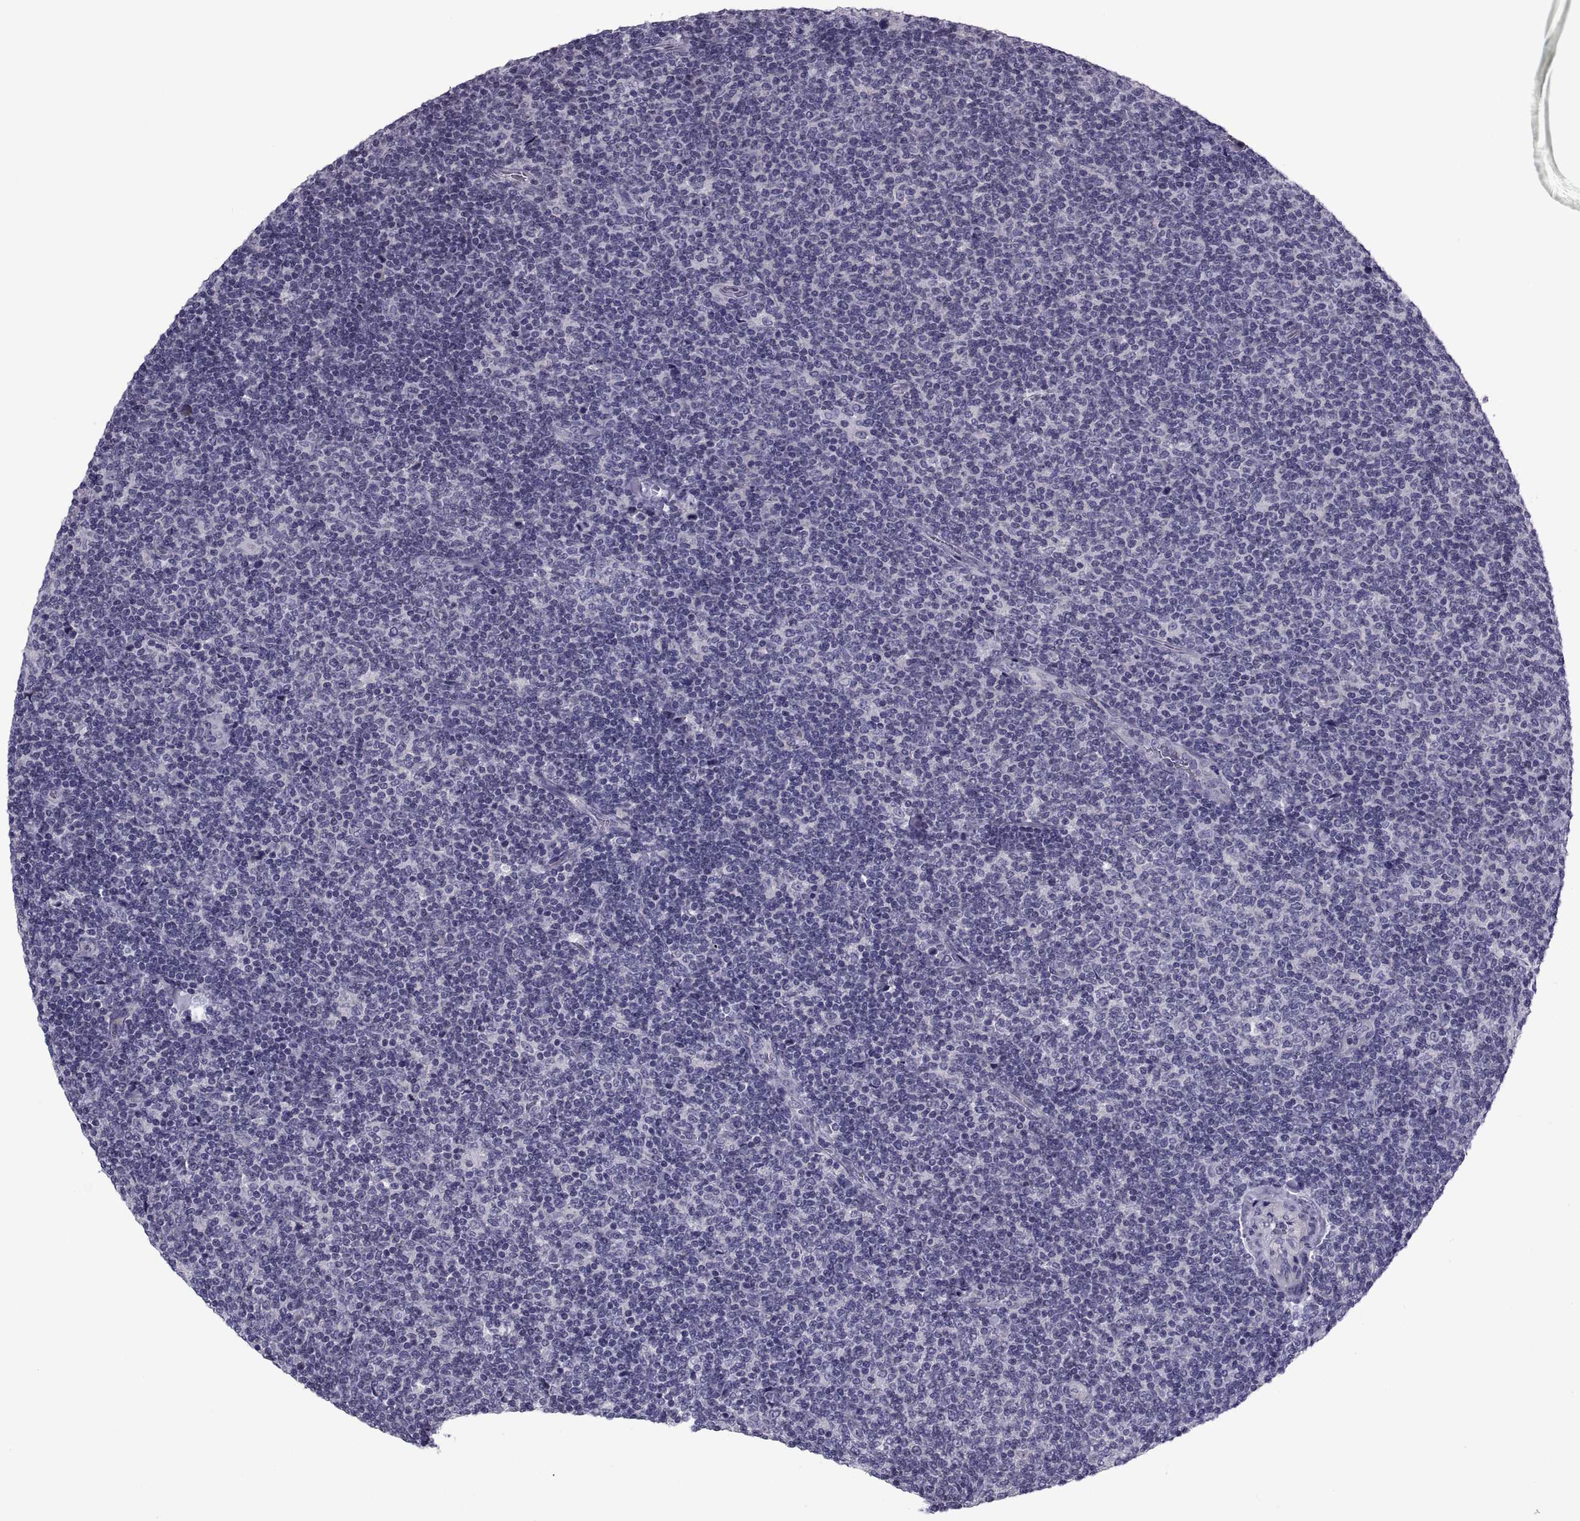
{"staining": {"intensity": "negative", "quantity": "none", "location": "none"}, "tissue": "lymphoma", "cell_type": "Tumor cells", "image_type": "cancer", "snomed": [{"axis": "morphology", "description": "Malignant lymphoma, non-Hodgkin's type, Low grade"}, {"axis": "topography", "description": "Lymph node"}], "caption": "Immunohistochemistry of human malignant lymphoma, non-Hodgkin's type (low-grade) reveals no expression in tumor cells.", "gene": "PDZRN4", "patient": {"sex": "male", "age": 52}}